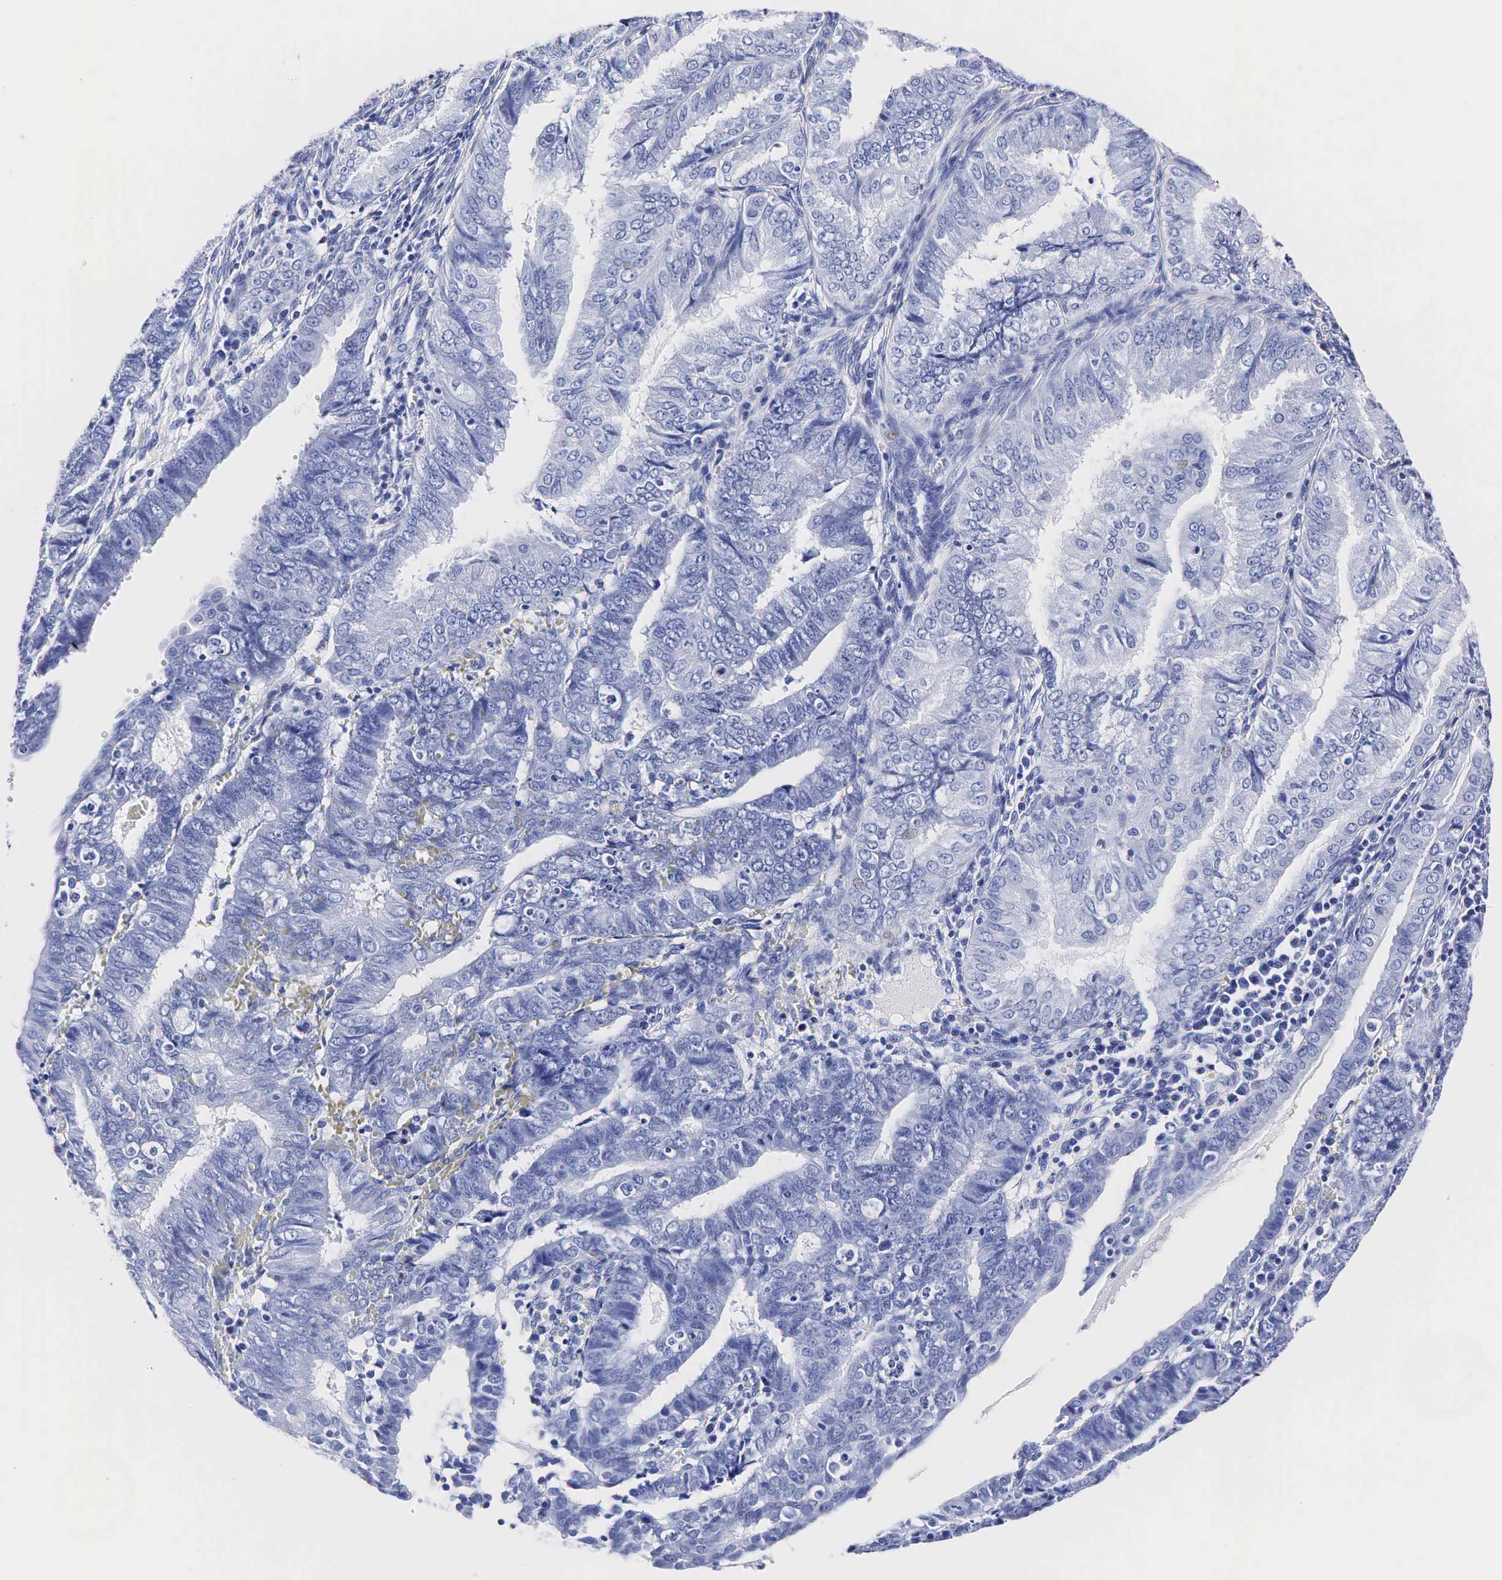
{"staining": {"intensity": "negative", "quantity": "none", "location": "none"}, "tissue": "endometrial cancer", "cell_type": "Tumor cells", "image_type": "cancer", "snomed": [{"axis": "morphology", "description": "Adenocarcinoma, NOS"}, {"axis": "topography", "description": "Endometrium"}], "caption": "Immunohistochemistry photomicrograph of adenocarcinoma (endometrial) stained for a protein (brown), which shows no positivity in tumor cells.", "gene": "TG", "patient": {"sex": "female", "age": 66}}